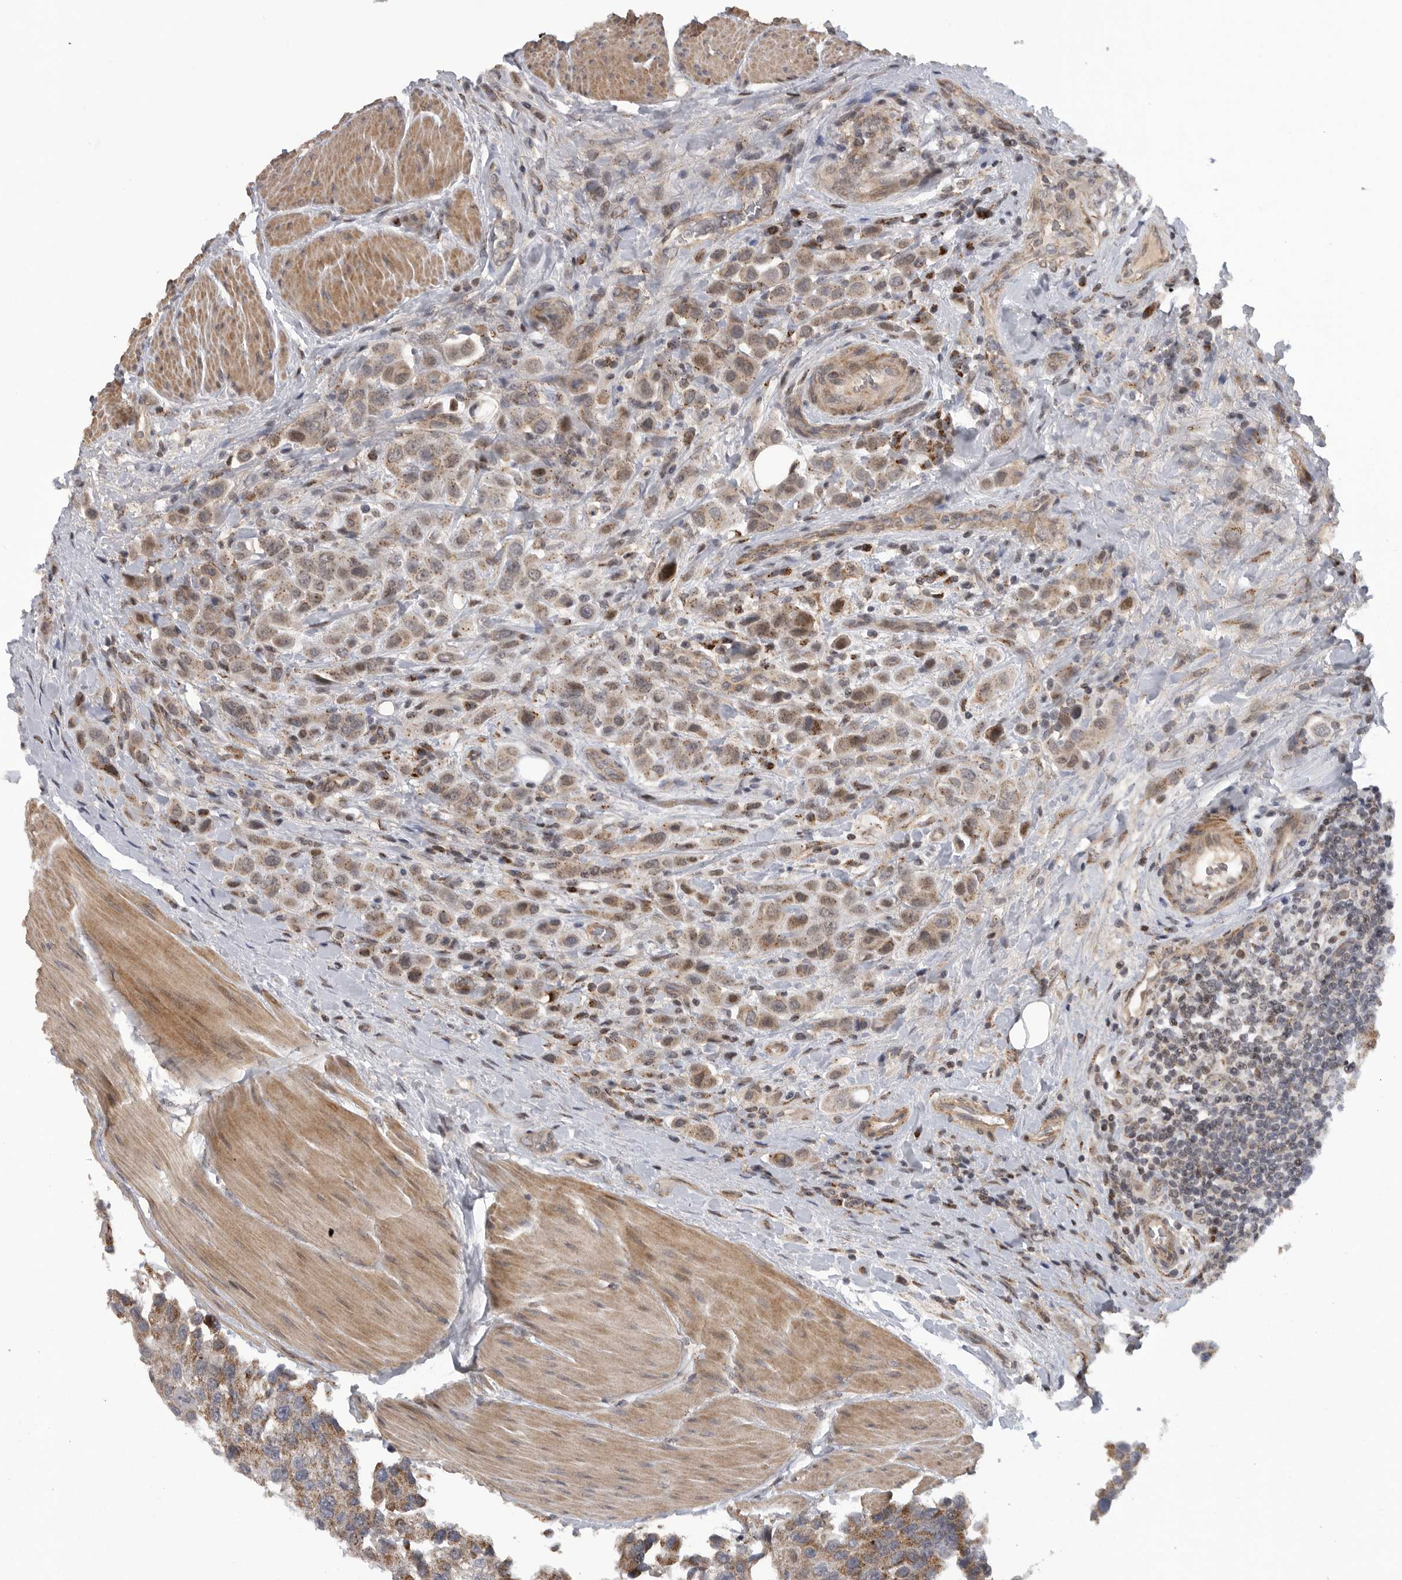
{"staining": {"intensity": "weak", "quantity": ">75%", "location": "cytoplasmic/membranous"}, "tissue": "urothelial cancer", "cell_type": "Tumor cells", "image_type": "cancer", "snomed": [{"axis": "morphology", "description": "Urothelial carcinoma, High grade"}, {"axis": "topography", "description": "Urinary bladder"}], "caption": "Protein expression analysis of human high-grade urothelial carcinoma reveals weak cytoplasmic/membranous expression in about >75% of tumor cells.", "gene": "TMPRSS11F", "patient": {"sex": "male", "age": 50}}